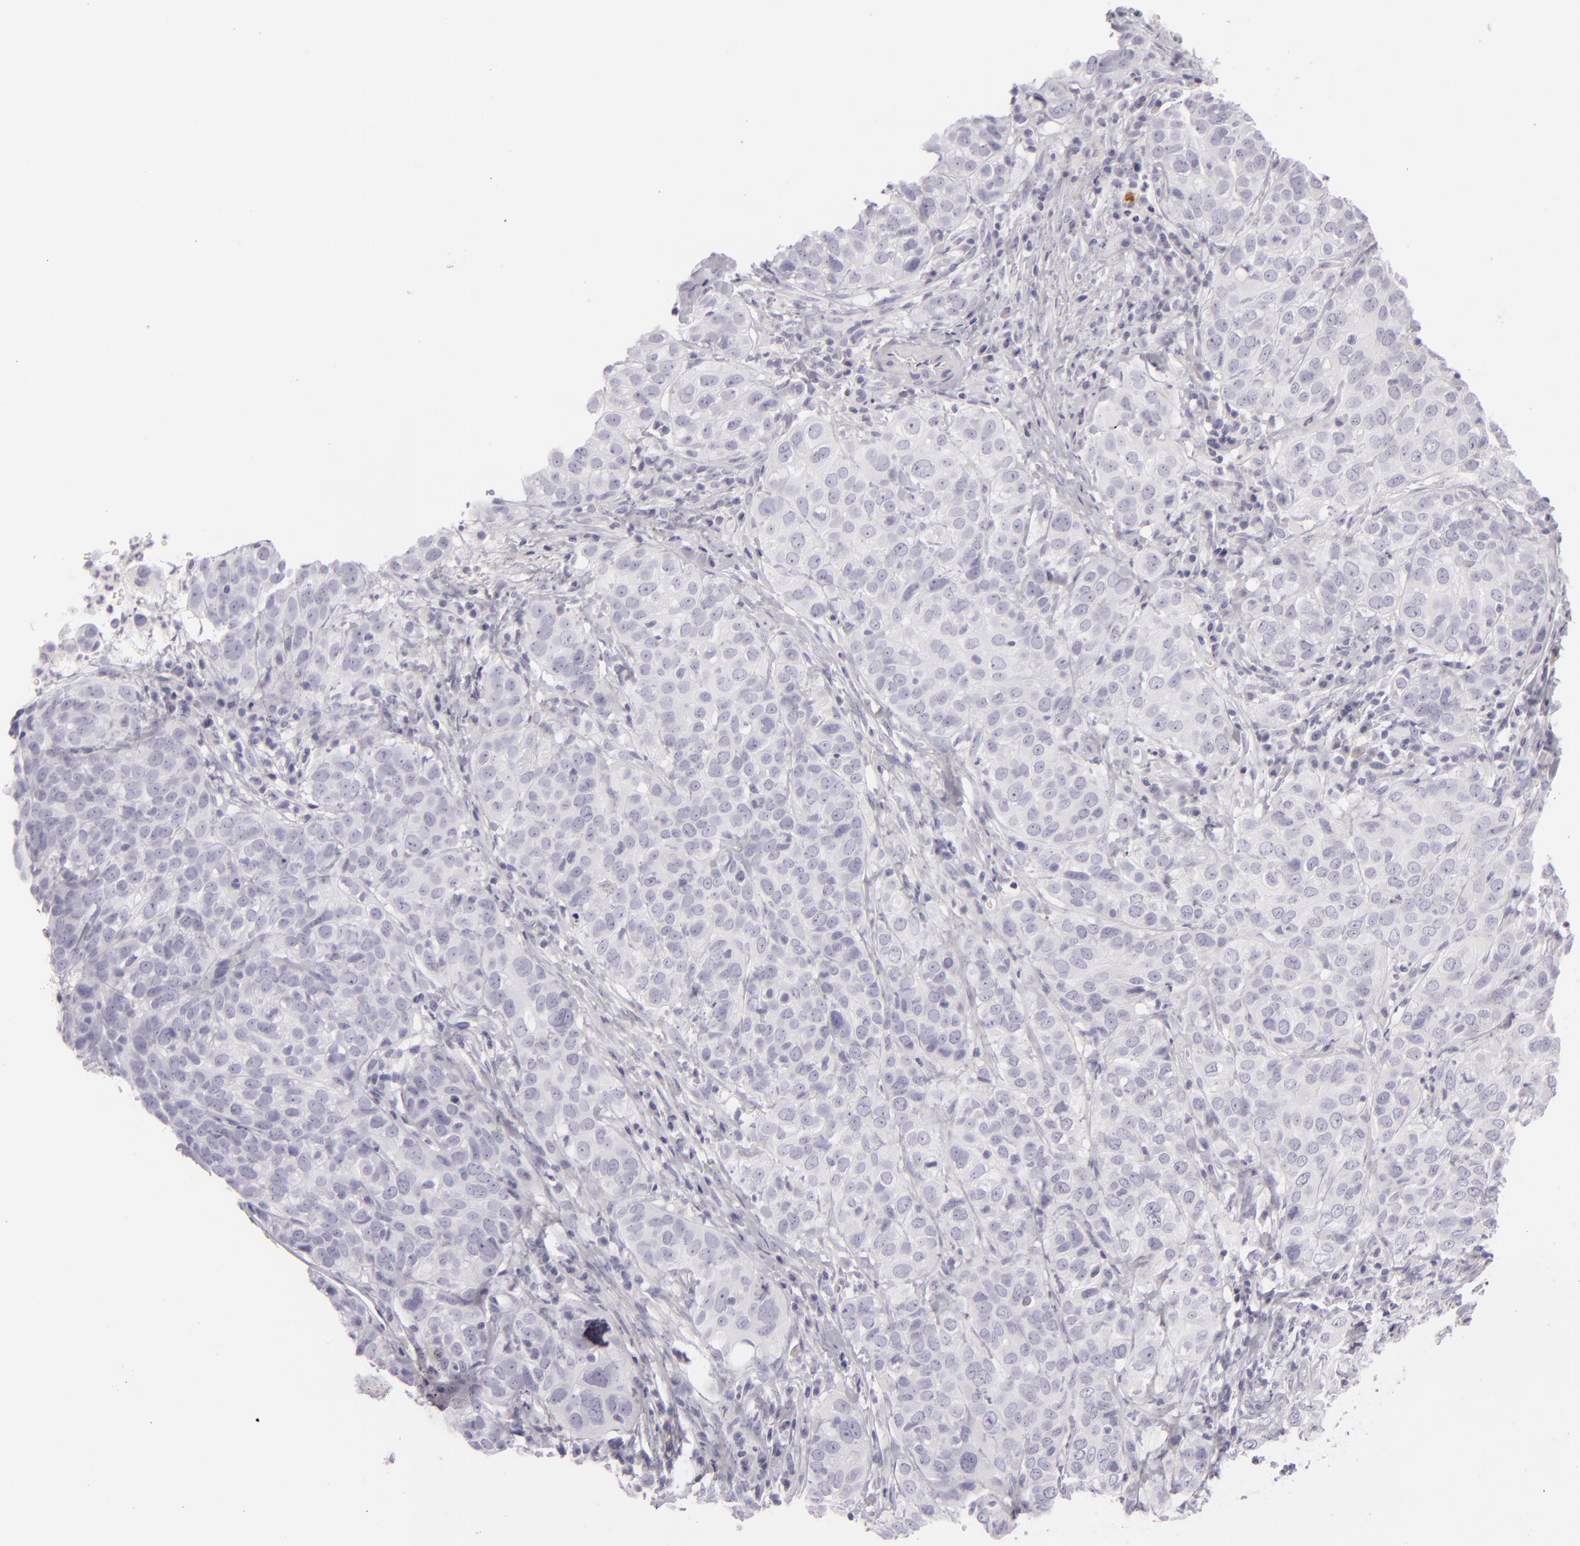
{"staining": {"intensity": "negative", "quantity": "none", "location": "none"}, "tissue": "cervical cancer", "cell_type": "Tumor cells", "image_type": "cancer", "snomed": [{"axis": "morphology", "description": "Squamous cell carcinoma, NOS"}, {"axis": "topography", "description": "Cervix"}], "caption": "High power microscopy micrograph of an immunohistochemistry (IHC) photomicrograph of cervical cancer (squamous cell carcinoma), revealing no significant expression in tumor cells.", "gene": "CDX2", "patient": {"sex": "female", "age": 38}}